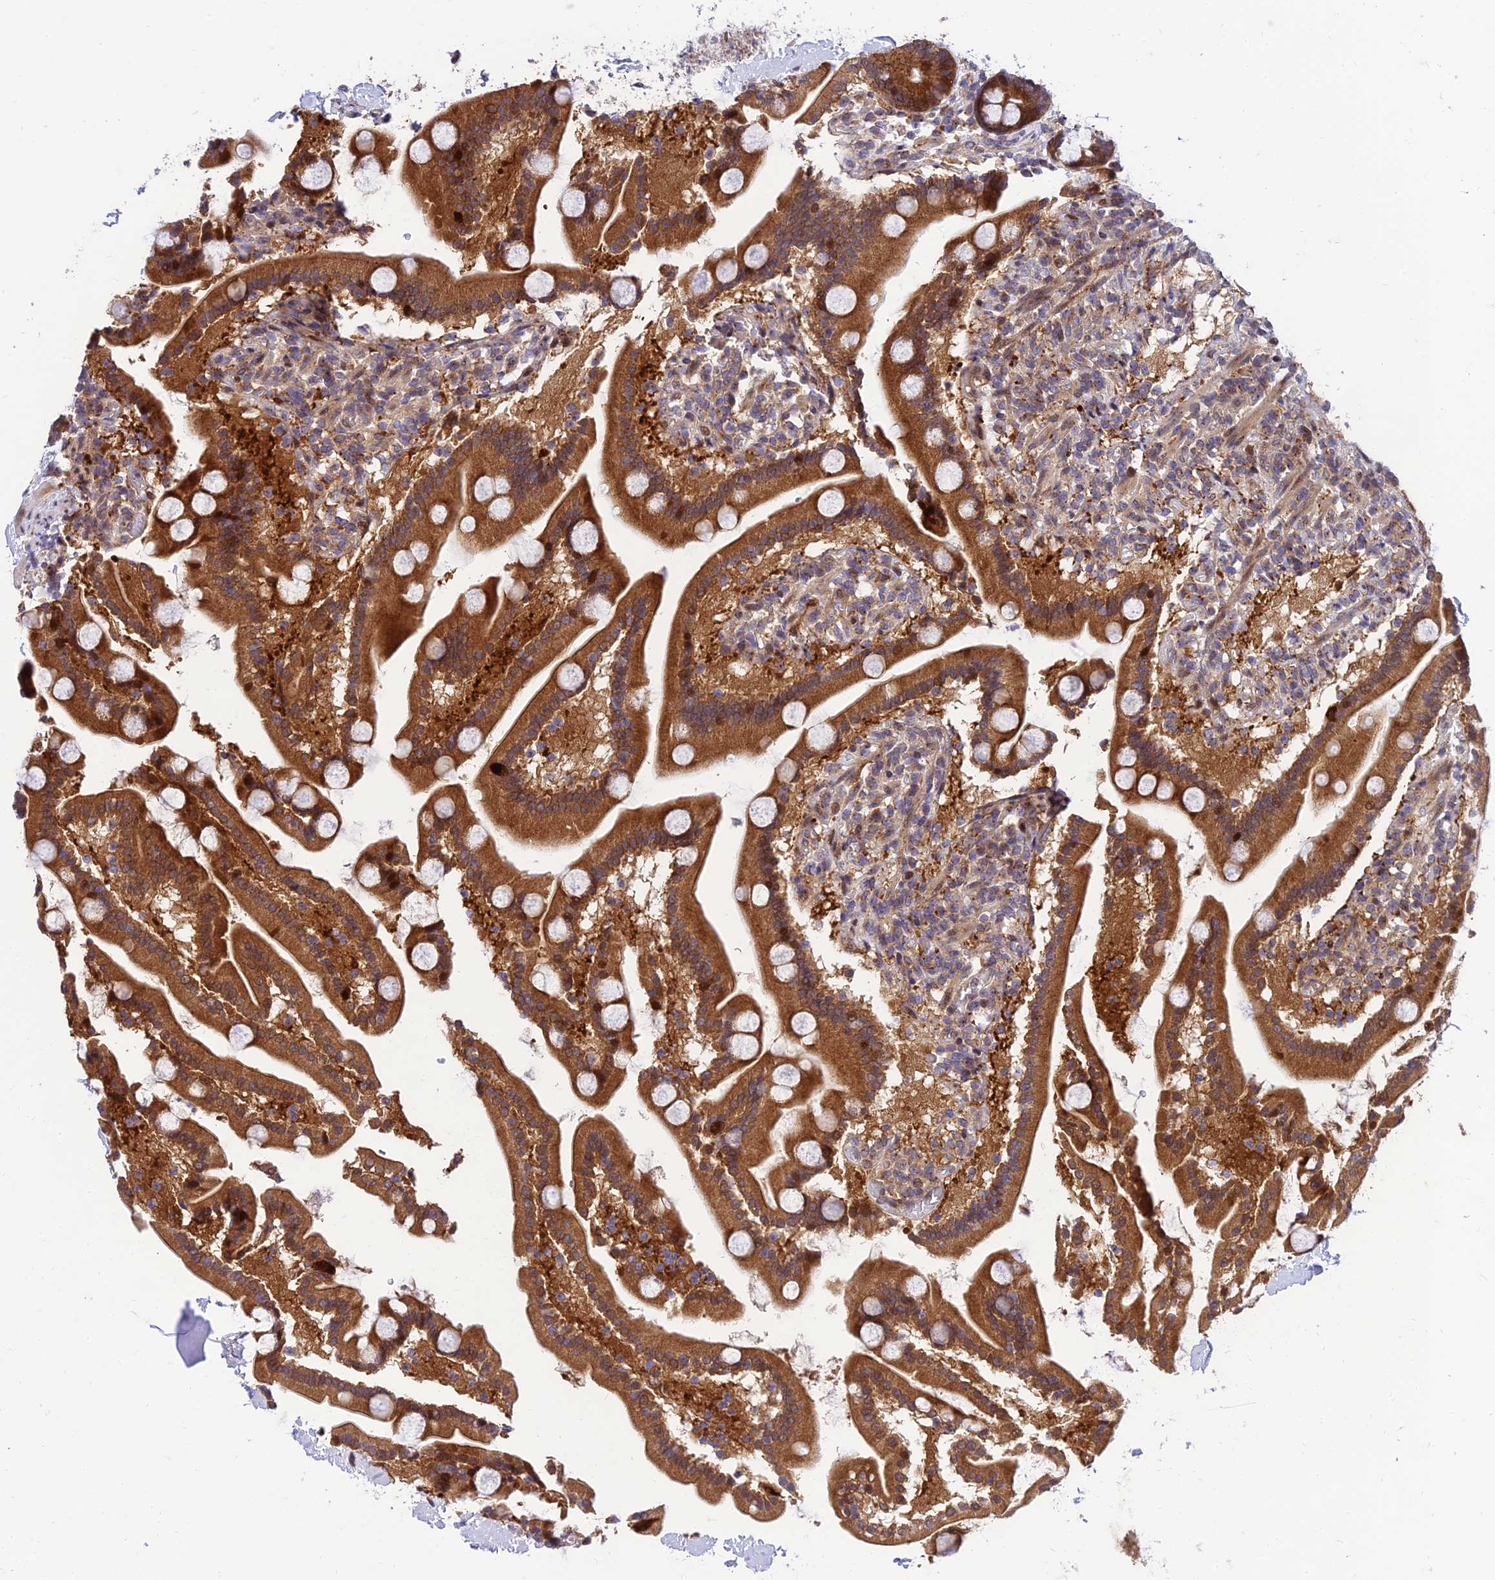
{"staining": {"intensity": "strong", "quantity": ">75%", "location": "cytoplasmic/membranous"}, "tissue": "duodenum", "cell_type": "Glandular cells", "image_type": "normal", "snomed": [{"axis": "morphology", "description": "Normal tissue, NOS"}, {"axis": "topography", "description": "Duodenum"}], "caption": "A histopathology image showing strong cytoplasmic/membranous staining in approximately >75% of glandular cells in normal duodenum, as visualized by brown immunohistochemical staining.", "gene": "MKKS", "patient": {"sex": "male", "age": 55}}